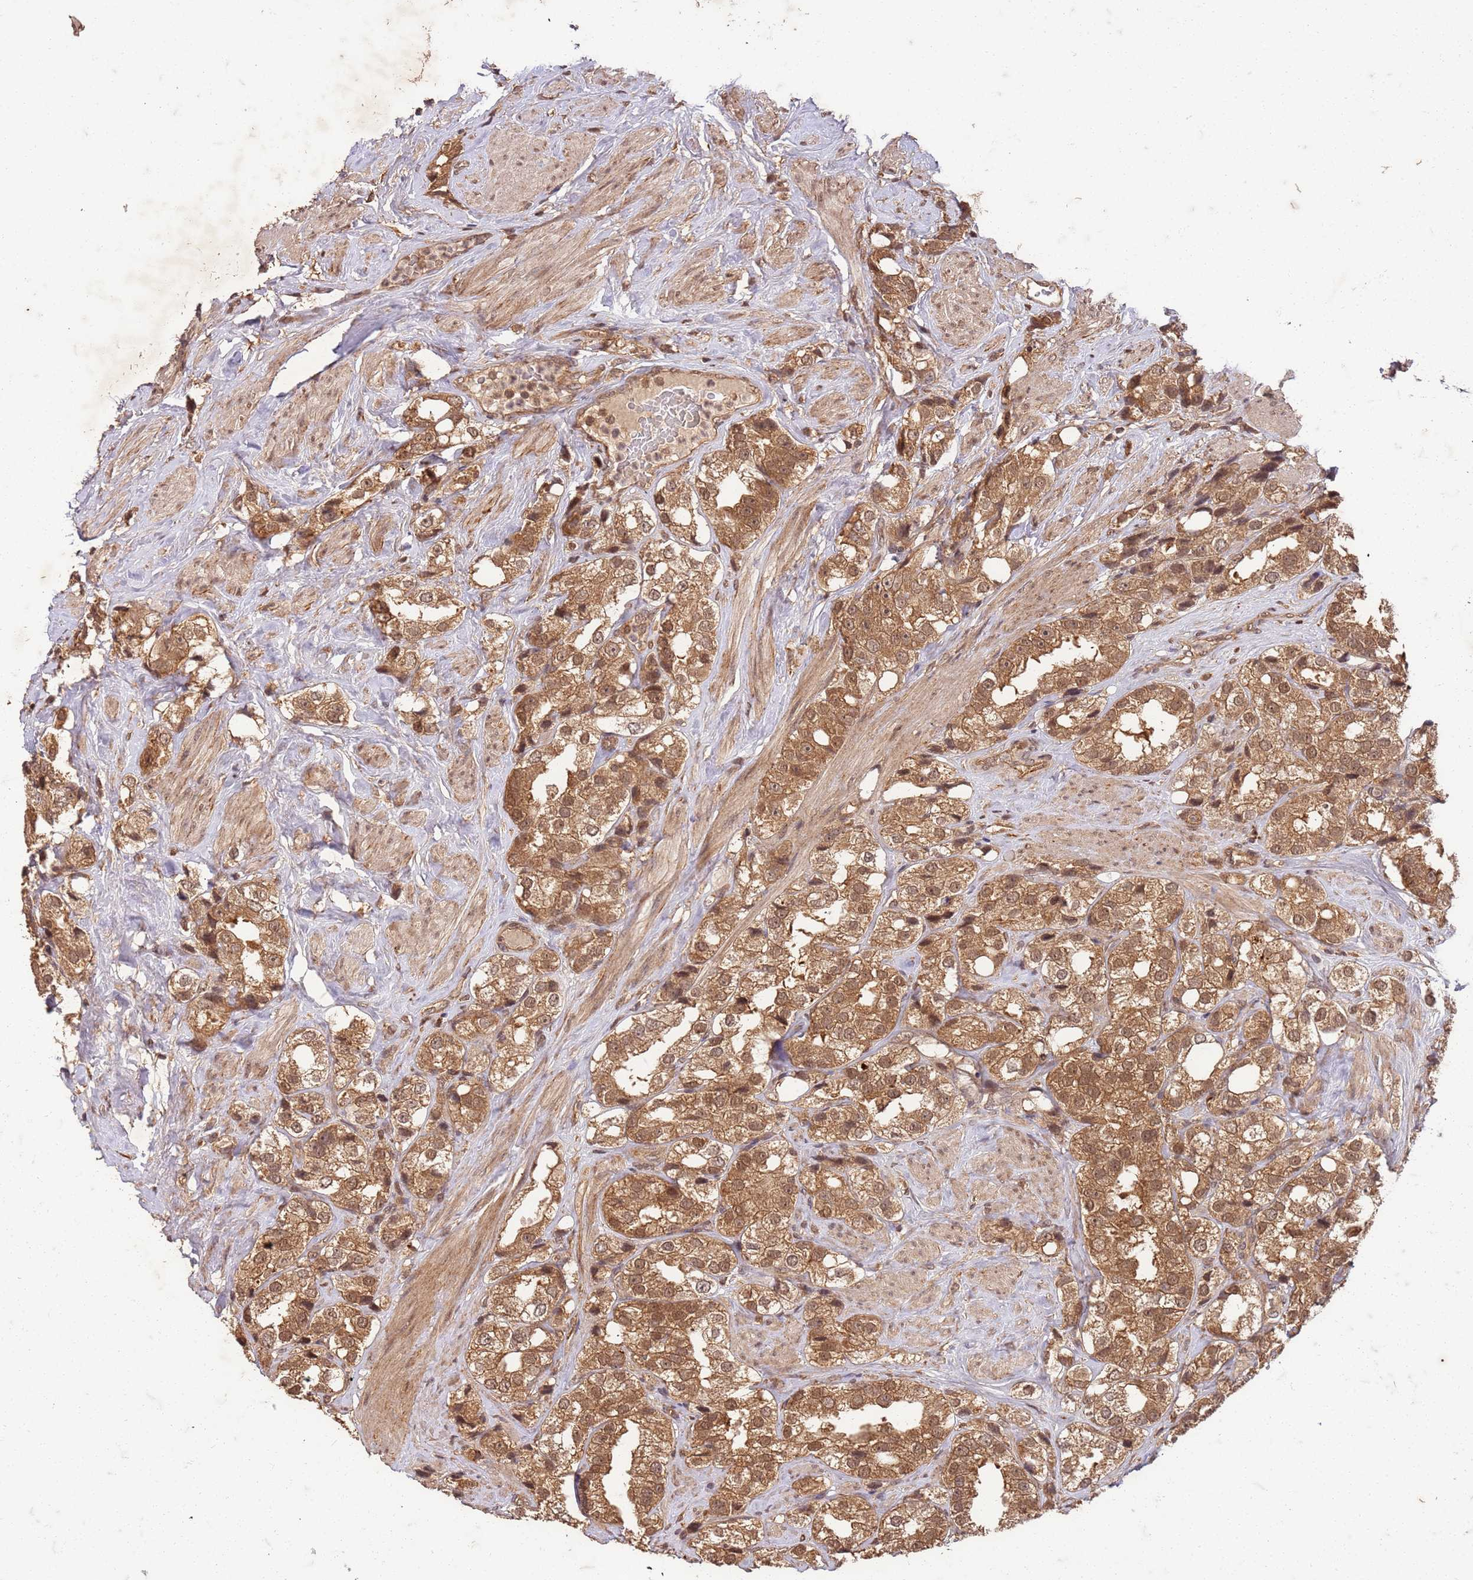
{"staining": {"intensity": "moderate", "quantity": ">75%", "location": "cytoplasmic/membranous,nuclear"}, "tissue": "prostate cancer", "cell_type": "Tumor cells", "image_type": "cancer", "snomed": [{"axis": "morphology", "description": "Adenocarcinoma, NOS"}, {"axis": "topography", "description": "Prostate"}], "caption": "Human adenocarcinoma (prostate) stained with a brown dye demonstrates moderate cytoplasmic/membranous and nuclear positive positivity in approximately >75% of tumor cells.", "gene": "UBE3A", "patient": {"sex": "male", "age": 79}}